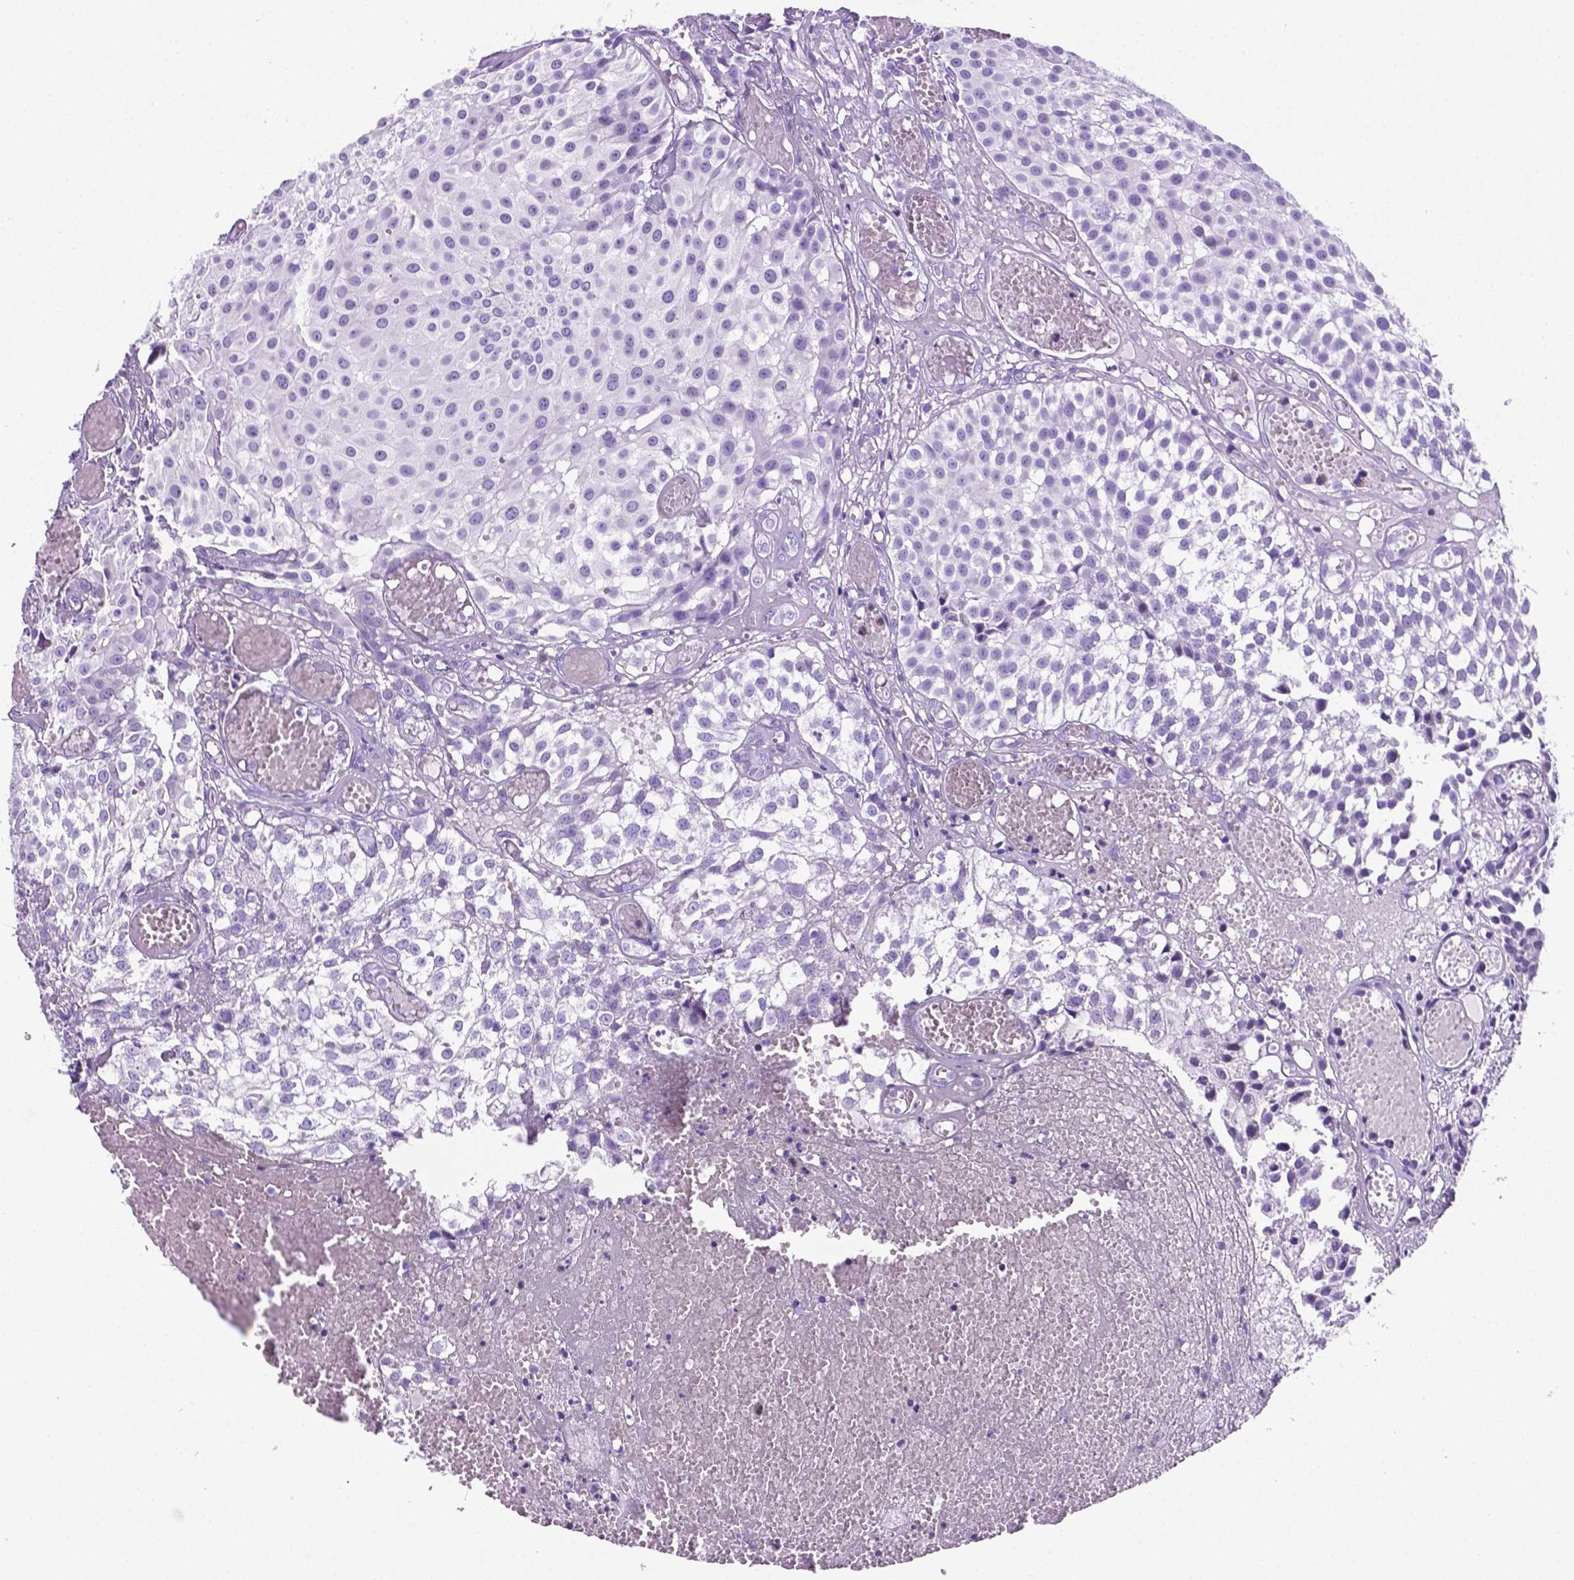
{"staining": {"intensity": "negative", "quantity": "none", "location": "none"}, "tissue": "urothelial cancer", "cell_type": "Tumor cells", "image_type": "cancer", "snomed": [{"axis": "morphology", "description": "Urothelial carcinoma, Low grade"}, {"axis": "topography", "description": "Urinary bladder"}], "caption": "Tumor cells show no significant protein positivity in urothelial carcinoma (low-grade).", "gene": "C17orf107", "patient": {"sex": "male", "age": 79}}